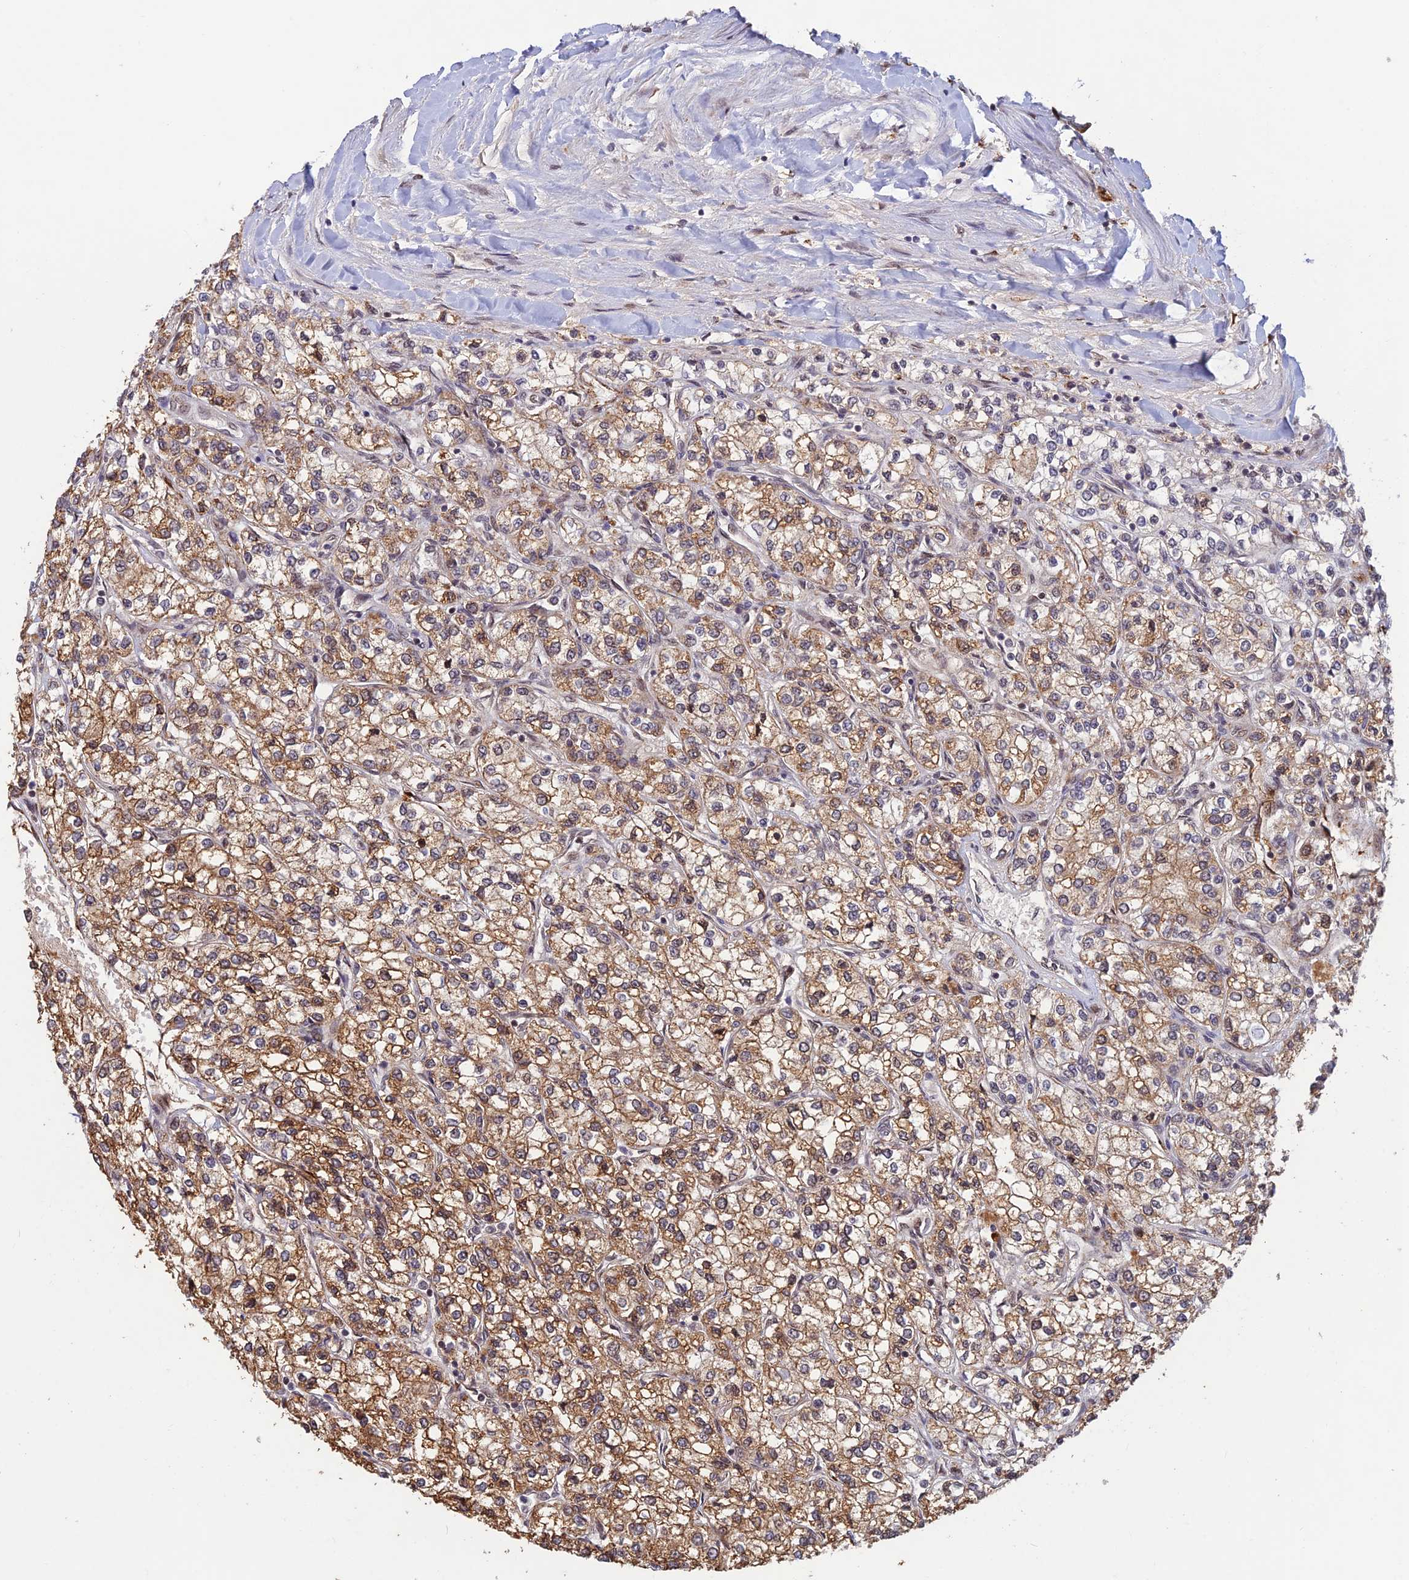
{"staining": {"intensity": "moderate", "quantity": ">75%", "location": "cytoplasmic/membranous"}, "tissue": "renal cancer", "cell_type": "Tumor cells", "image_type": "cancer", "snomed": [{"axis": "morphology", "description": "Adenocarcinoma, NOS"}, {"axis": "topography", "description": "Kidney"}], "caption": "A medium amount of moderate cytoplasmic/membranous positivity is present in about >75% of tumor cells in renal cancer (adenocarcinoma) tissue.", "gene": "ZNF565", "patient": {"sex": "male", "age": 80}}